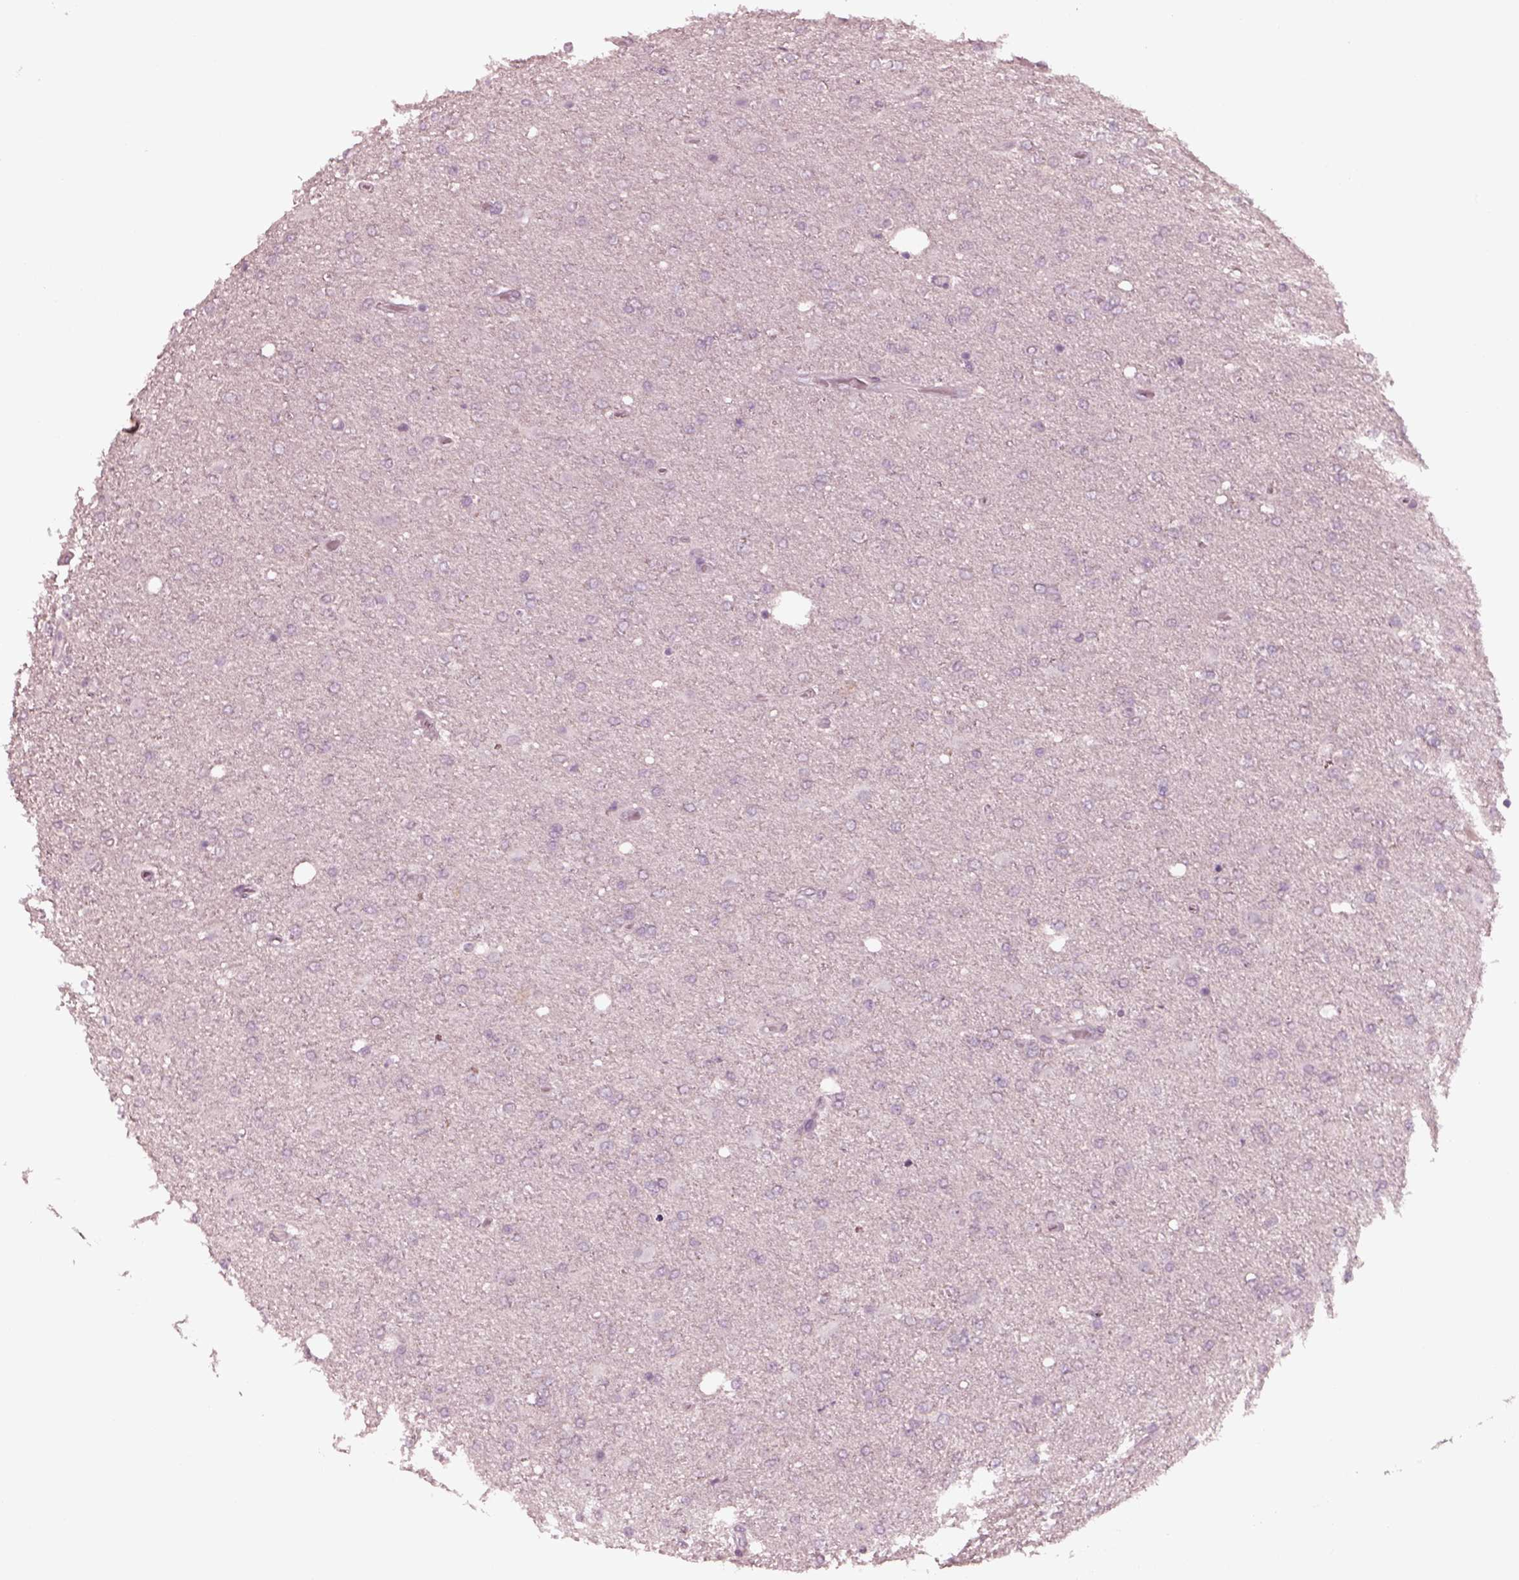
{"staining": {"intensity": "negative", "quantity": "none", "location": "none"}, "tissue": "glioma", "cell_type": "Tumor cells", "image_type": "cancer", "snomed": [{"axis": "morphology", "description": "Glioma, malignant, High grade"}, {"axis": "topography", "description": "Cerebral cortex"}], "caption": "Human glioma stained for a protein using IHC displays no staining in tumor cells.", "gene": "YY2", "patient": {"sex": "male", "age": 70}}